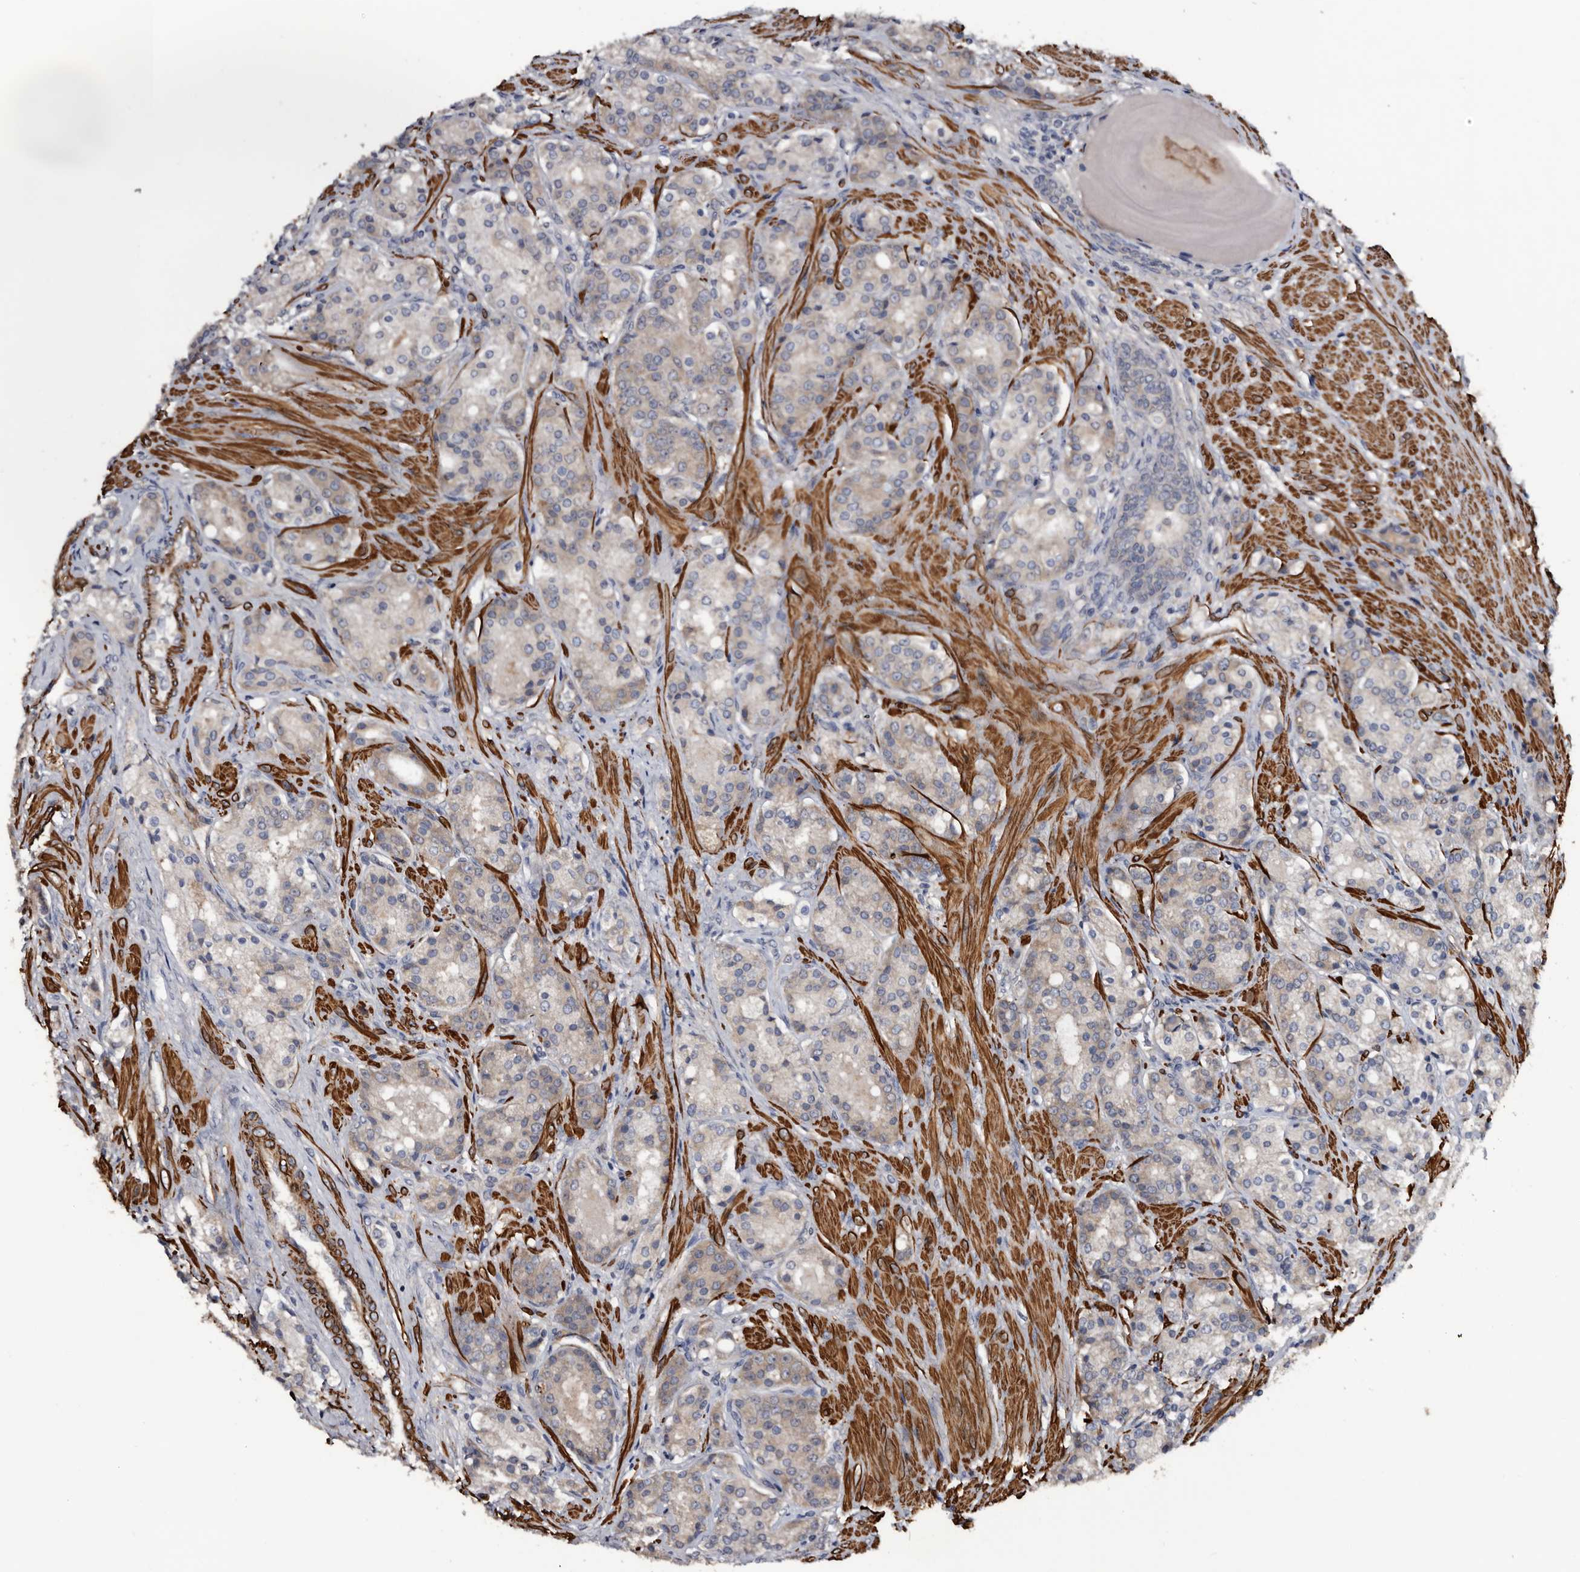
{"staining": {"intensity": "weak", "quantity": "<25%", "location": "cytoplasmic/membranous"}, "tissue": "prostate cancer", "cell_type": "Tumor cells", "image_type": "cancer", "snomed": [{"axis": "morphology", "description": "Adenocarcinoma, High grade"}, {"axis": "topography", "description": "Prostate"}], "caption": "Immunohistochemical staining of human adenocarcinoma (high-grade) (prostate) displays no significant expression in tumor cells.", "gene": "IARS1", "patient": {"sex": "male", "age": 60}}